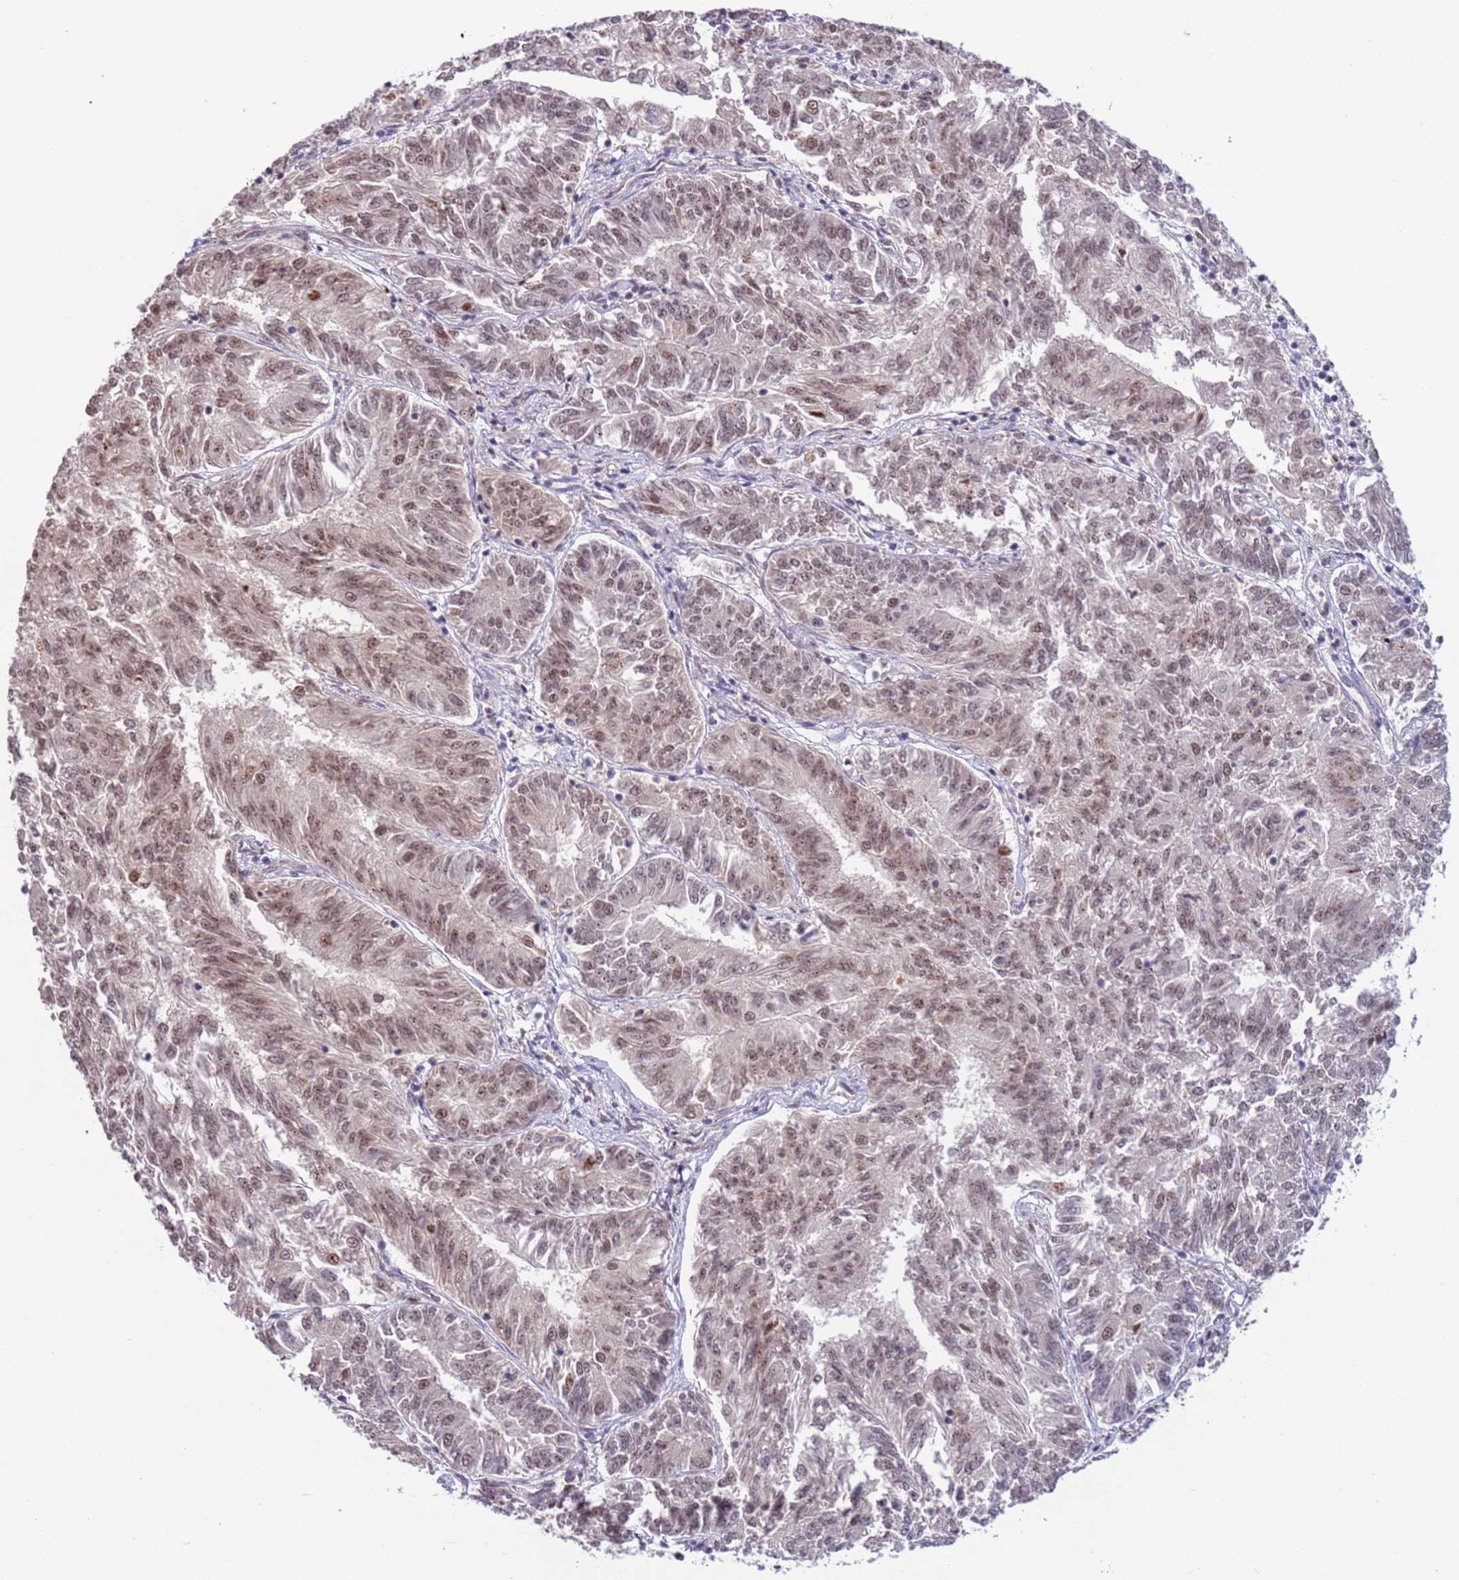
{"staining": {"intensity": "moderate", "quantity": ">75%", "location": "nuclear"}, "tissue": "endometrial cancer", "cell_type": "Tumor cells", "image_type": "cancer", "snomed": [{"axis": "morphology", "description": "Adenocarcinoma, NOS"}, {"axis": "topography", "description": "Endometrium"}], "caption": "There is medium levels of moderate nuclear positivity in tumor cells of endometrial cancer, as demonstrated by immunohistochemical staining (brown color).", "gene": "PRPF6", "patient": {"sex": "female", "age": 58}}